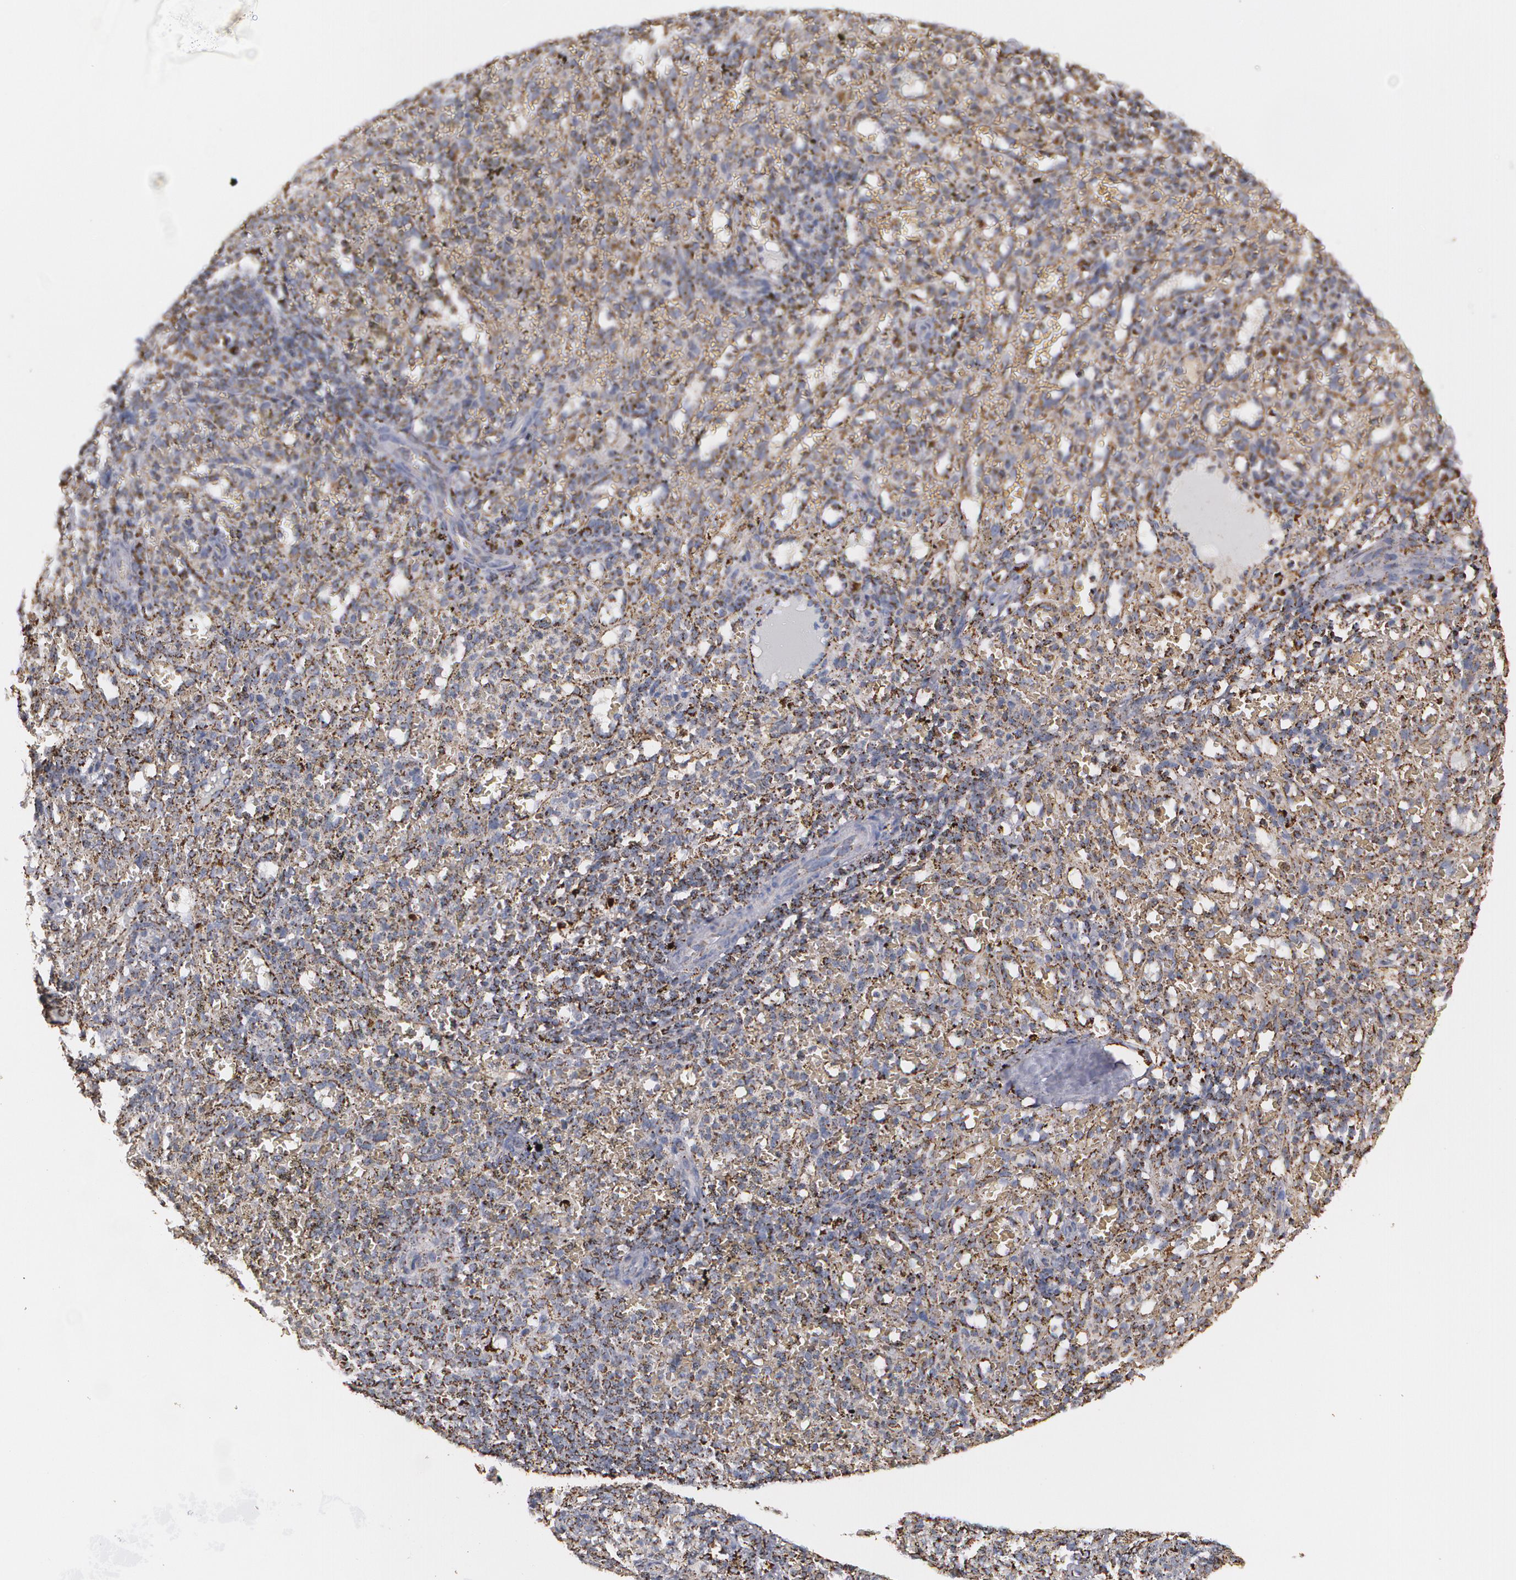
{"staining": {"intensity": "moderate", "quantity": "25%-75%", "location": "cytoplasmic/membranous"}, "tissue": "spleen", "cell_type": "Cells in red pulp", "image_type": "normal", "snomed": [{"axis": "morphology", "description": "Normal tissue, NOS"}, {"axis": "topography", "description": "Spleen"}], "caption": "This histopathology image demonstrates IHC staining of benign human spleen, with medium moderate cytoplasmic/membranous staining in approximately 25%-75% of cells in red pulp.", "gene": "HSPD1", "patient": {"sex": "female", "age": 10}}